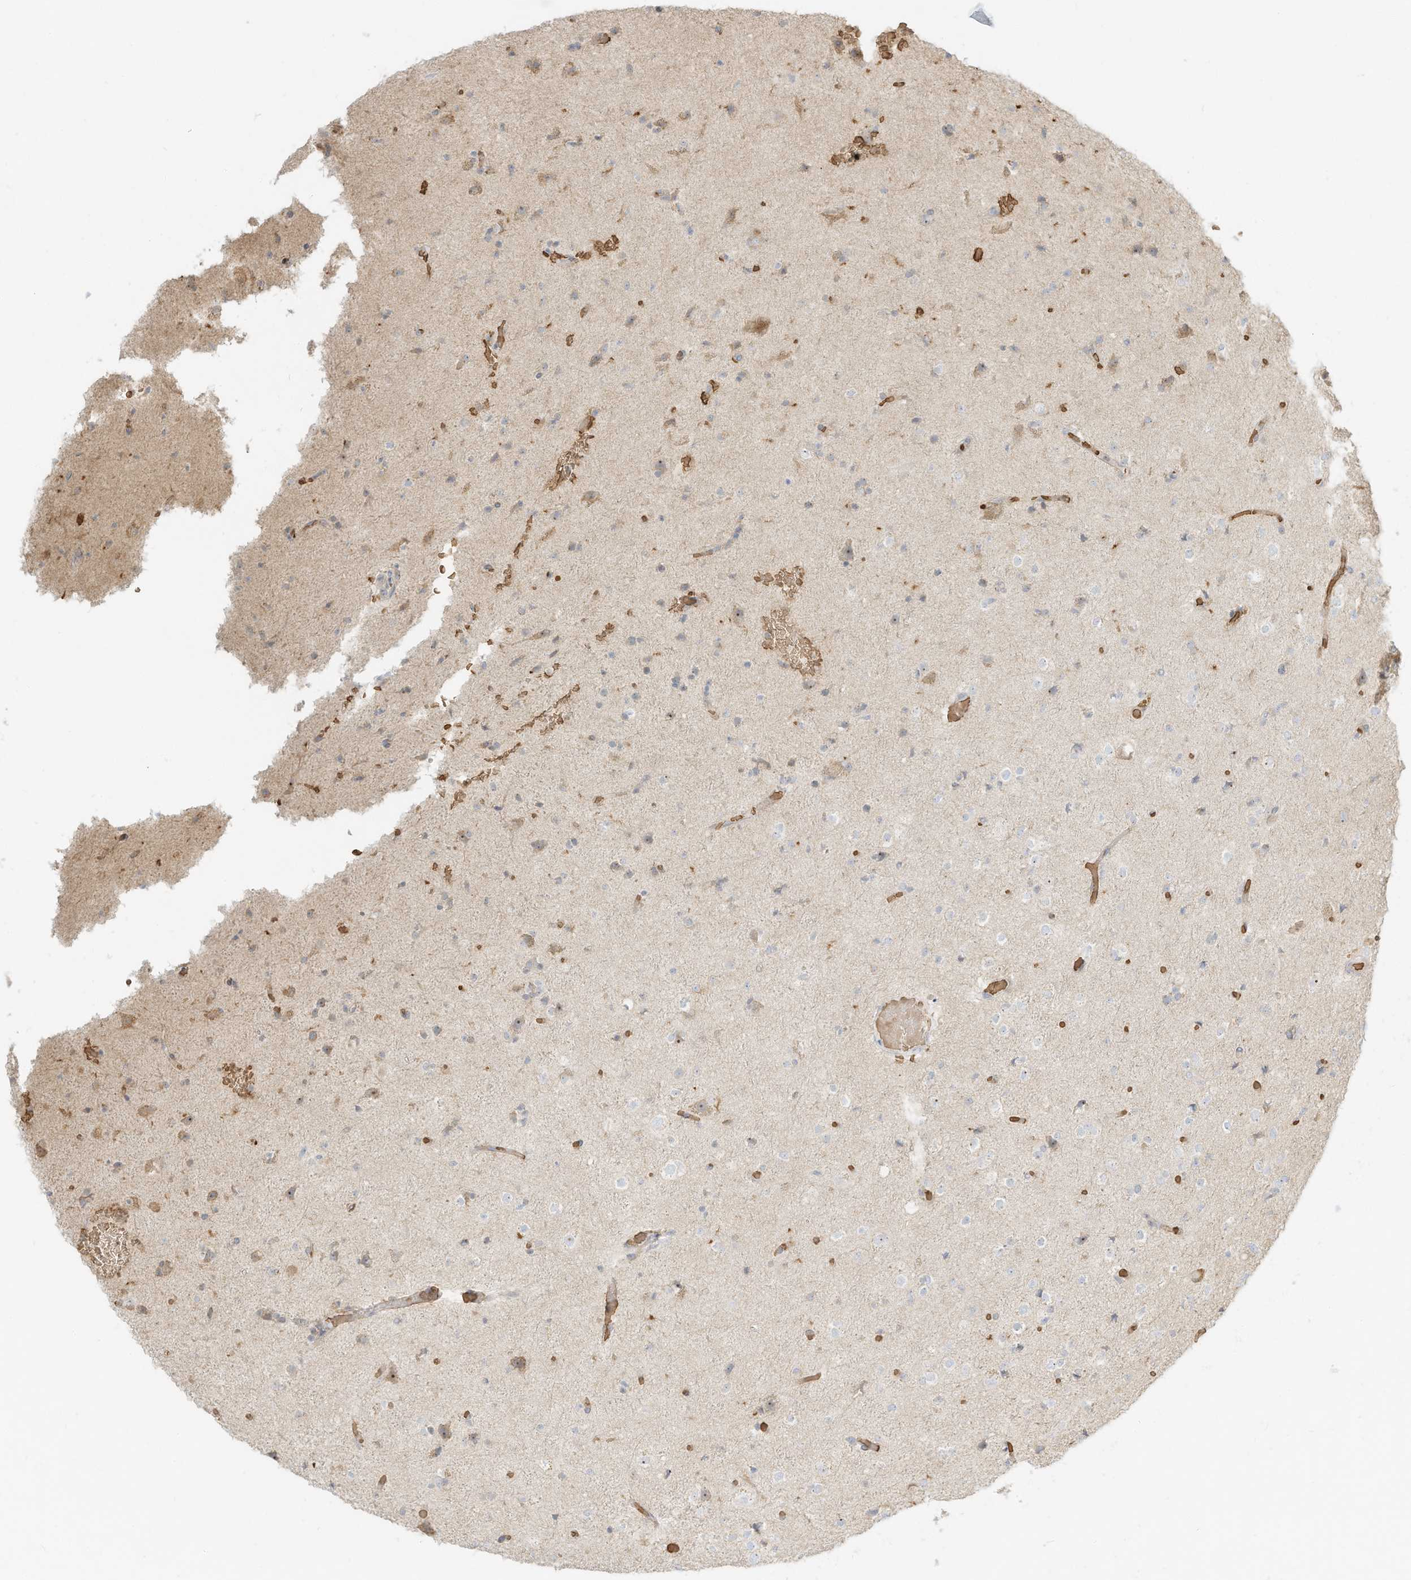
{"staining": {"intensity": "negative", "quantity": "none", "location": "none"}, "tissue": "glioma", "cell_type": "Tumor cells", "image_type": "cancer", "snomed": [{"axis": "morphology", "description": "Glioma, malignant, Low grade"}, {"axis": "topography", "description": "Brain"}], "caption": "The photomicrograph reveals no staining of tumor cells in glioma.", "gene": "OFD1", "patient": {"sex": "male", "age": 65}}